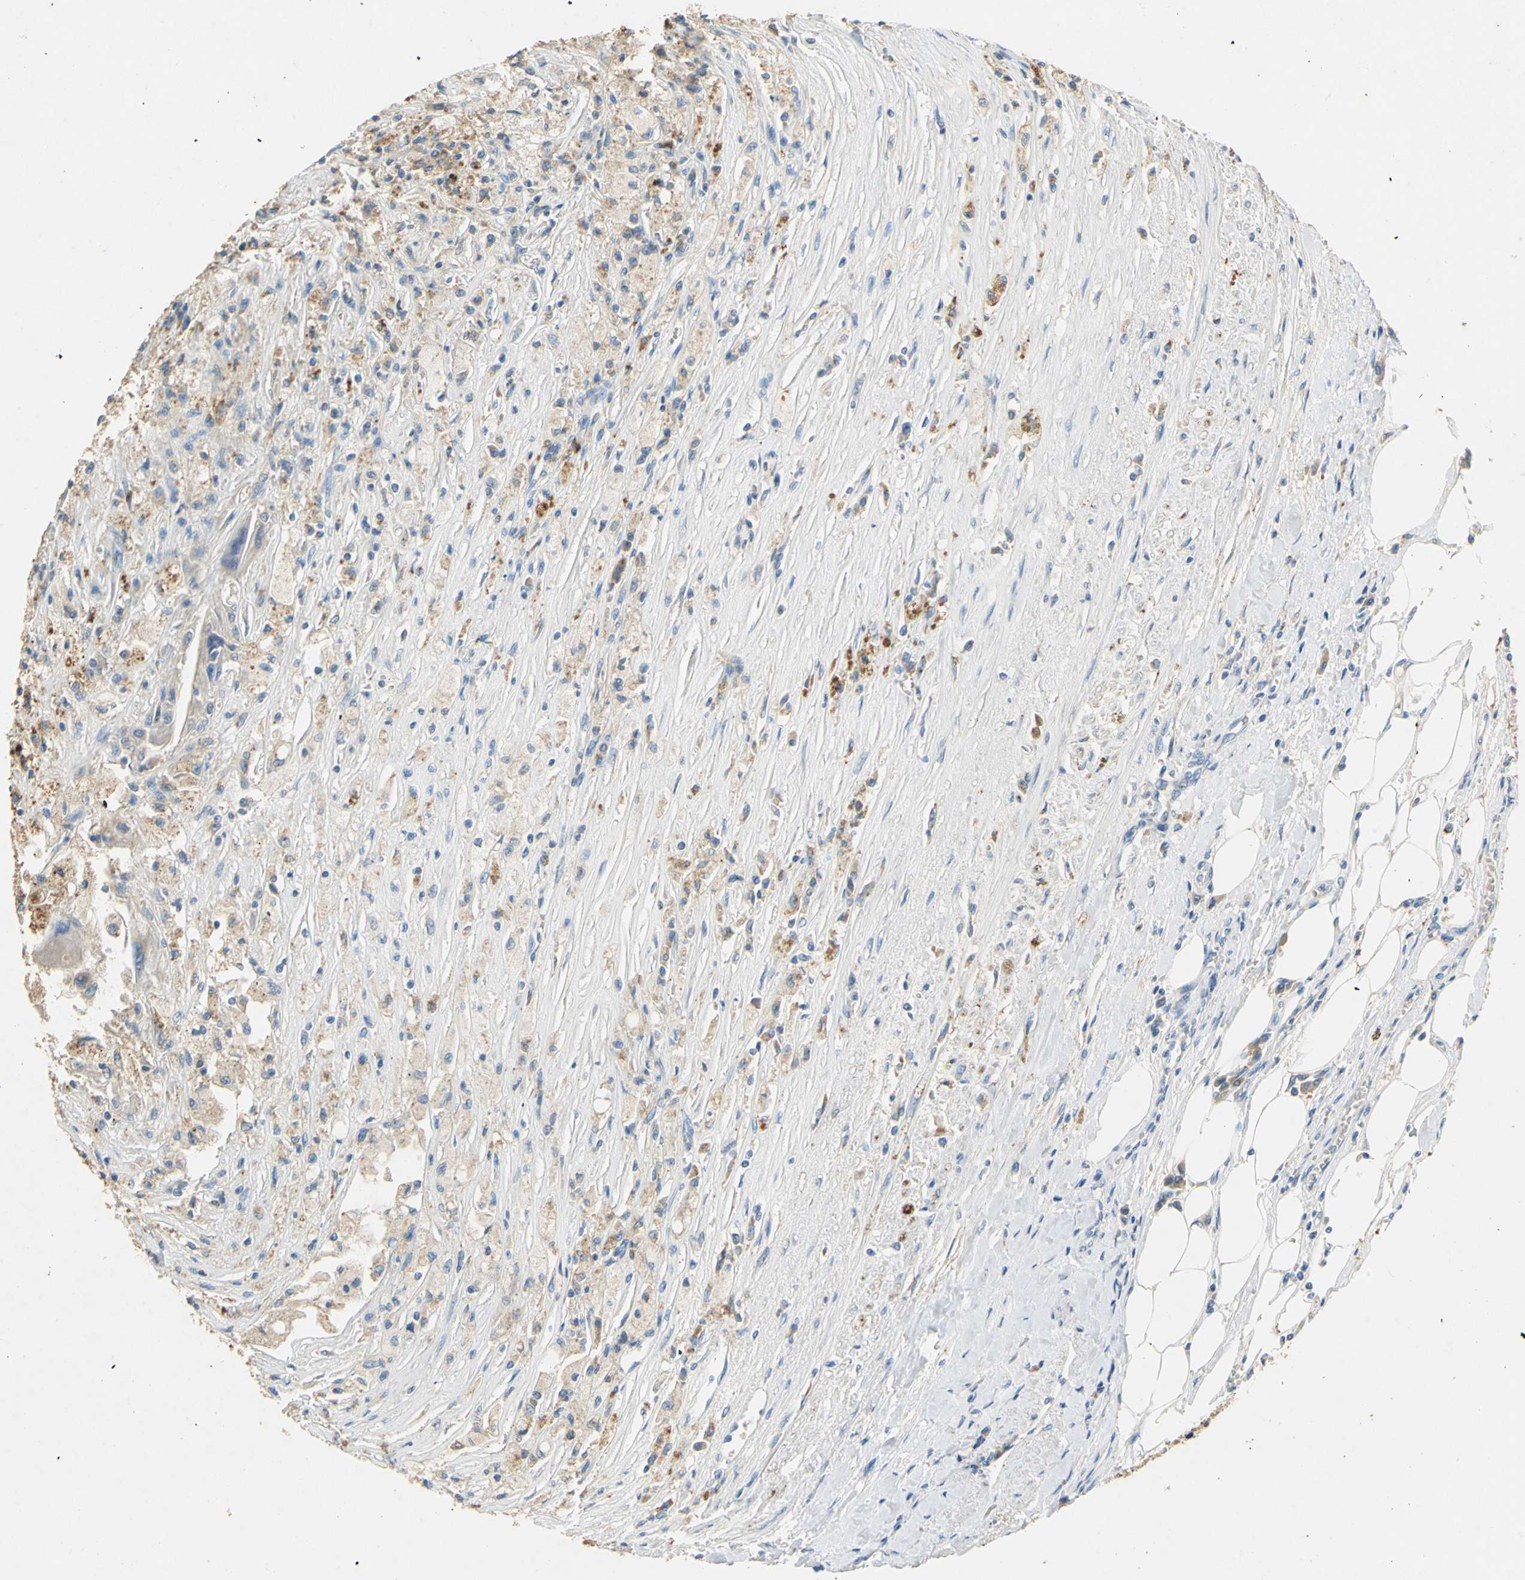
{"staining": {"intensity": "weak", "quantity": ">75%", "location": "cytoplasmic/membranous"}, "tissue": "renal cancer", "cell_type": "Tumor cells", "image_type": "cancer", "snomed": [{"axis": "morphology", "description": "Normal tissue, NOS"}, {"axis": "morphology", "description": "Adenocarcinoma, NOS"}, {"axis": "topography", "description": "Kidney"}], "caption": "Immunohistochemistry (IHC) (DAB) staining of human adenocarcinoma (renal) shows weak cytoplasmic/membranous protein positivity in about >75% of tumor cells.", "gene": "ADAMTS5", "patient": {"sex": "male", "age": 71}}